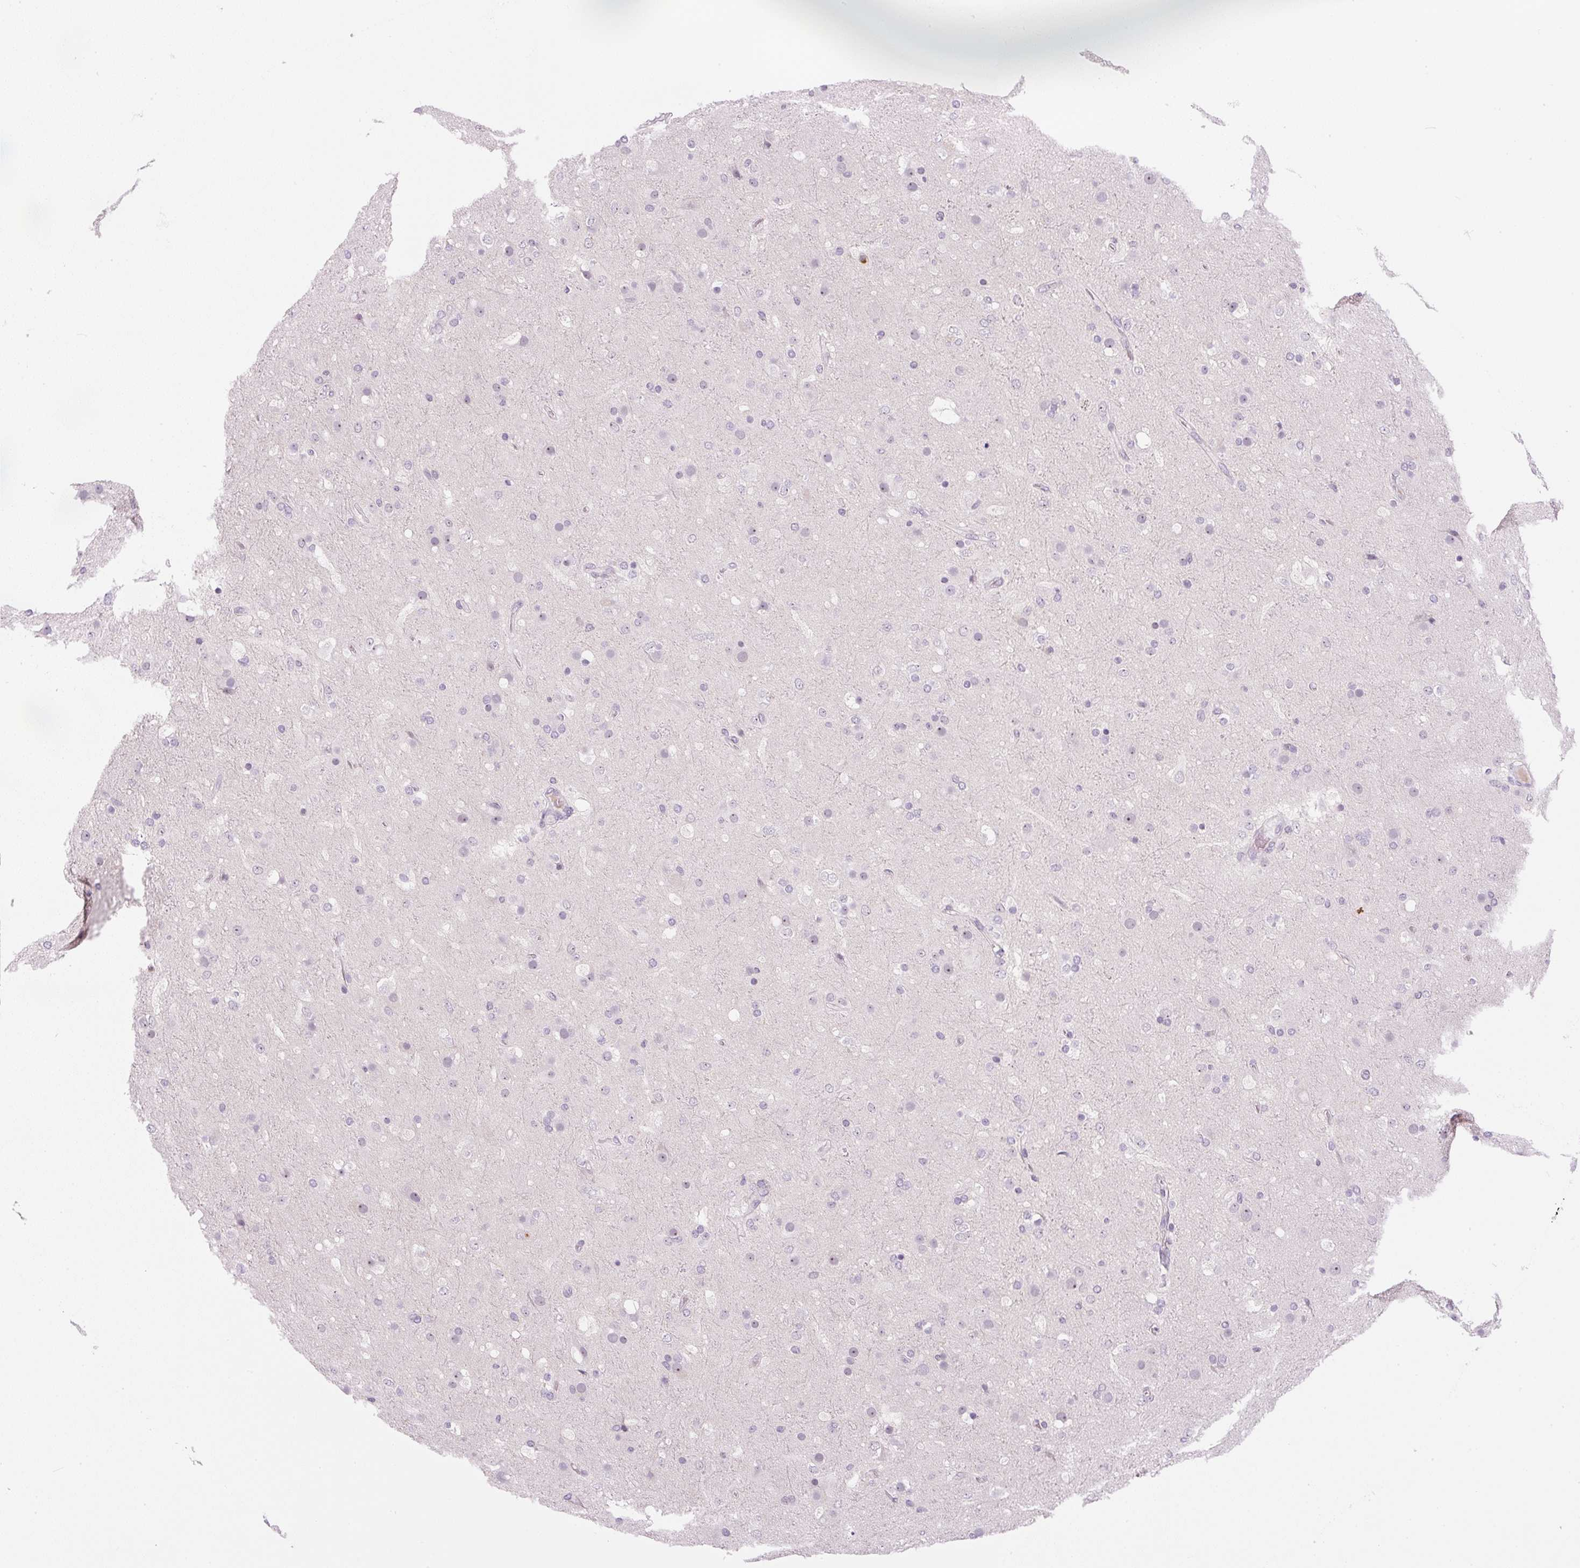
{"staining": {"intensity": "negative", "quantity": "none", "location": "none"}, "tissue": "glioma", "cell_type": "Tumor cells", "image_type": "cancer", "snomed": [{"axis": "morphology", "description": "Glioma, malignant, Low grade"}, {"axis": "topography", "description": "Brain"}], "caption": "There is no significant positivity in tumor cells of malignant glioma (low-grade).", "gene": "SGF29", "patient": {"sex": "male", "age": 65}}